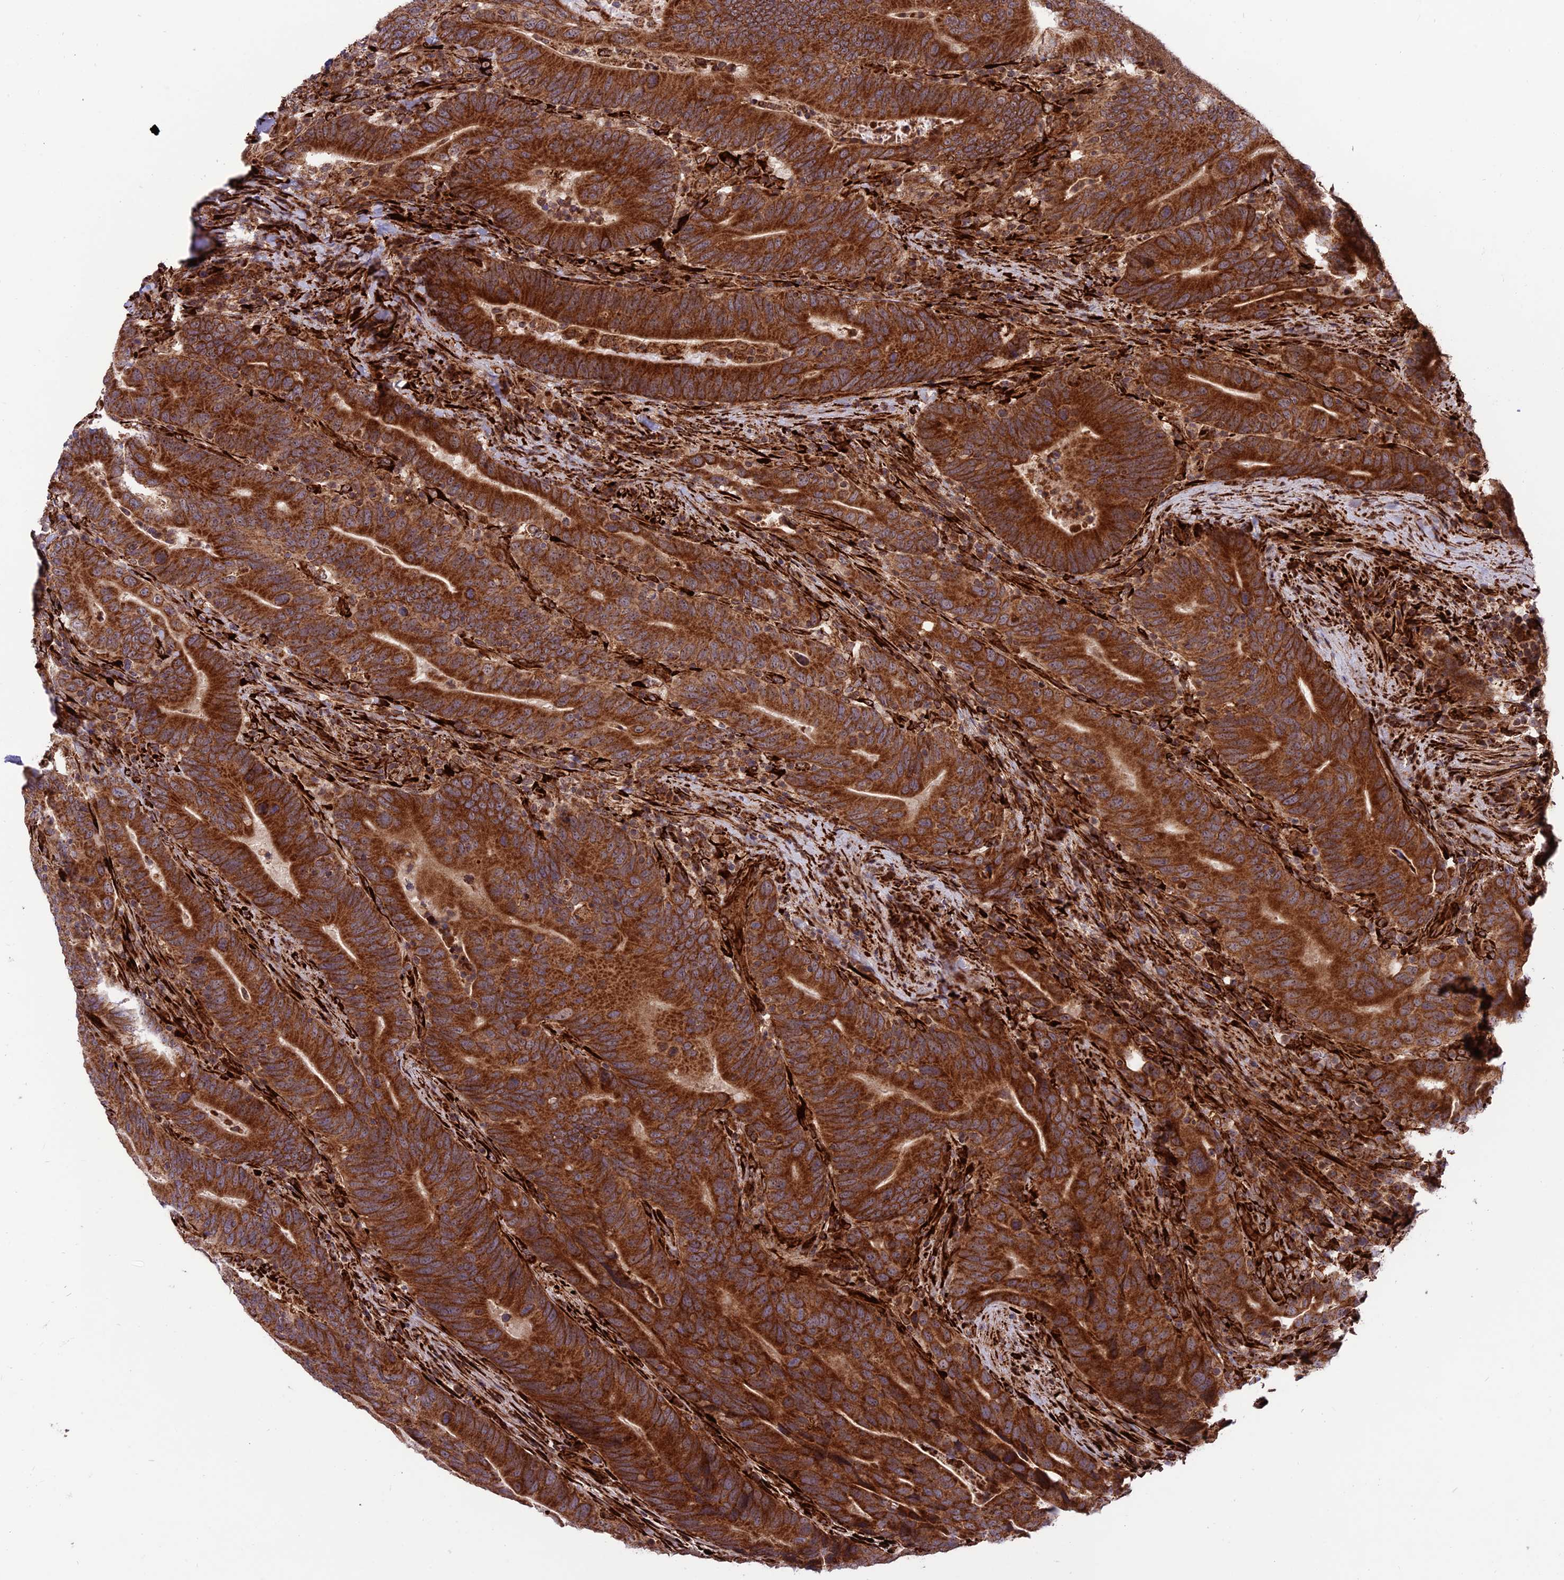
{"staining": {"intensity": "strong", "quantity": ">75%", "location": "cytoplasmic/membranous"}, "tissue": "colorectal cancer", "cell_type": "Tumor cells", "image_type": "cancer", "snomed": [{"axis": "morphology", "description": "Adenocarcinoma, NOS"}, {"axis": "topography", "description": "Colon"}], "caption": "About >75% of tumor cells in colorectal adenocarcinoma demonstrate strong cytoplasmic/membranous protein positivity as visualized by brown immunohistochemical staining.", "gene": "CRTAP", "patient": {"sex": "female", "age": 66}}